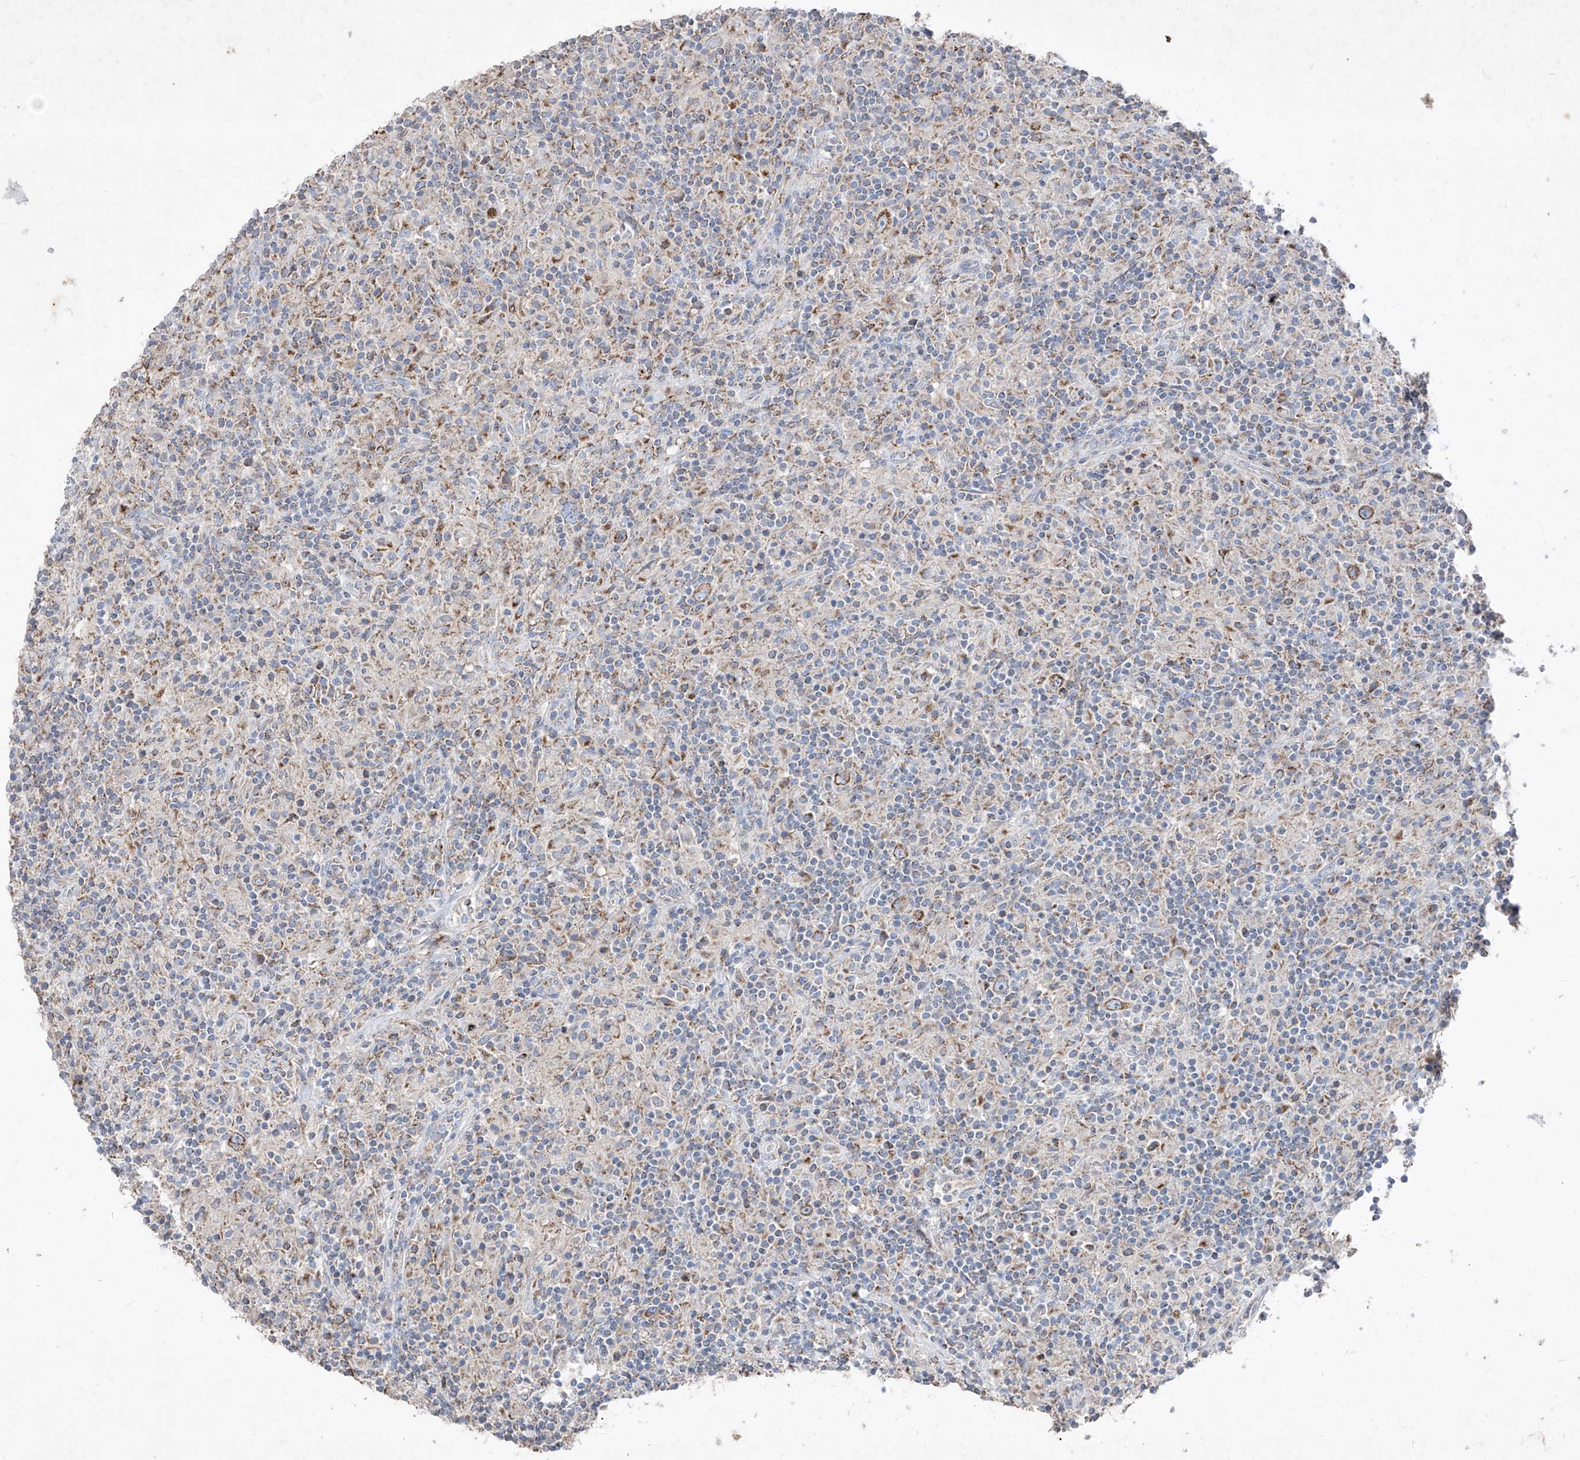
{"staining": {"intensity": "moderate", "quantity": ">75%", "location": "cytoplasmic/membranous"}, "tissue": "lymphoma", "cell_type": "Tumor cells", "image_type": "cancer", "snomed": [{"axis": "morphology", "description": "Hodgkin's disease, NOS"}, {"axis": "topography", "description": "Lymph node"}], "caption": "Protein staining exhibits moderate cytoplasmic/membranous positivity in approximately >75% of tumor cells in Hodgkin's disease.", "gene": "ABCD3", "patient": {"sex": "male", "age": 70}}